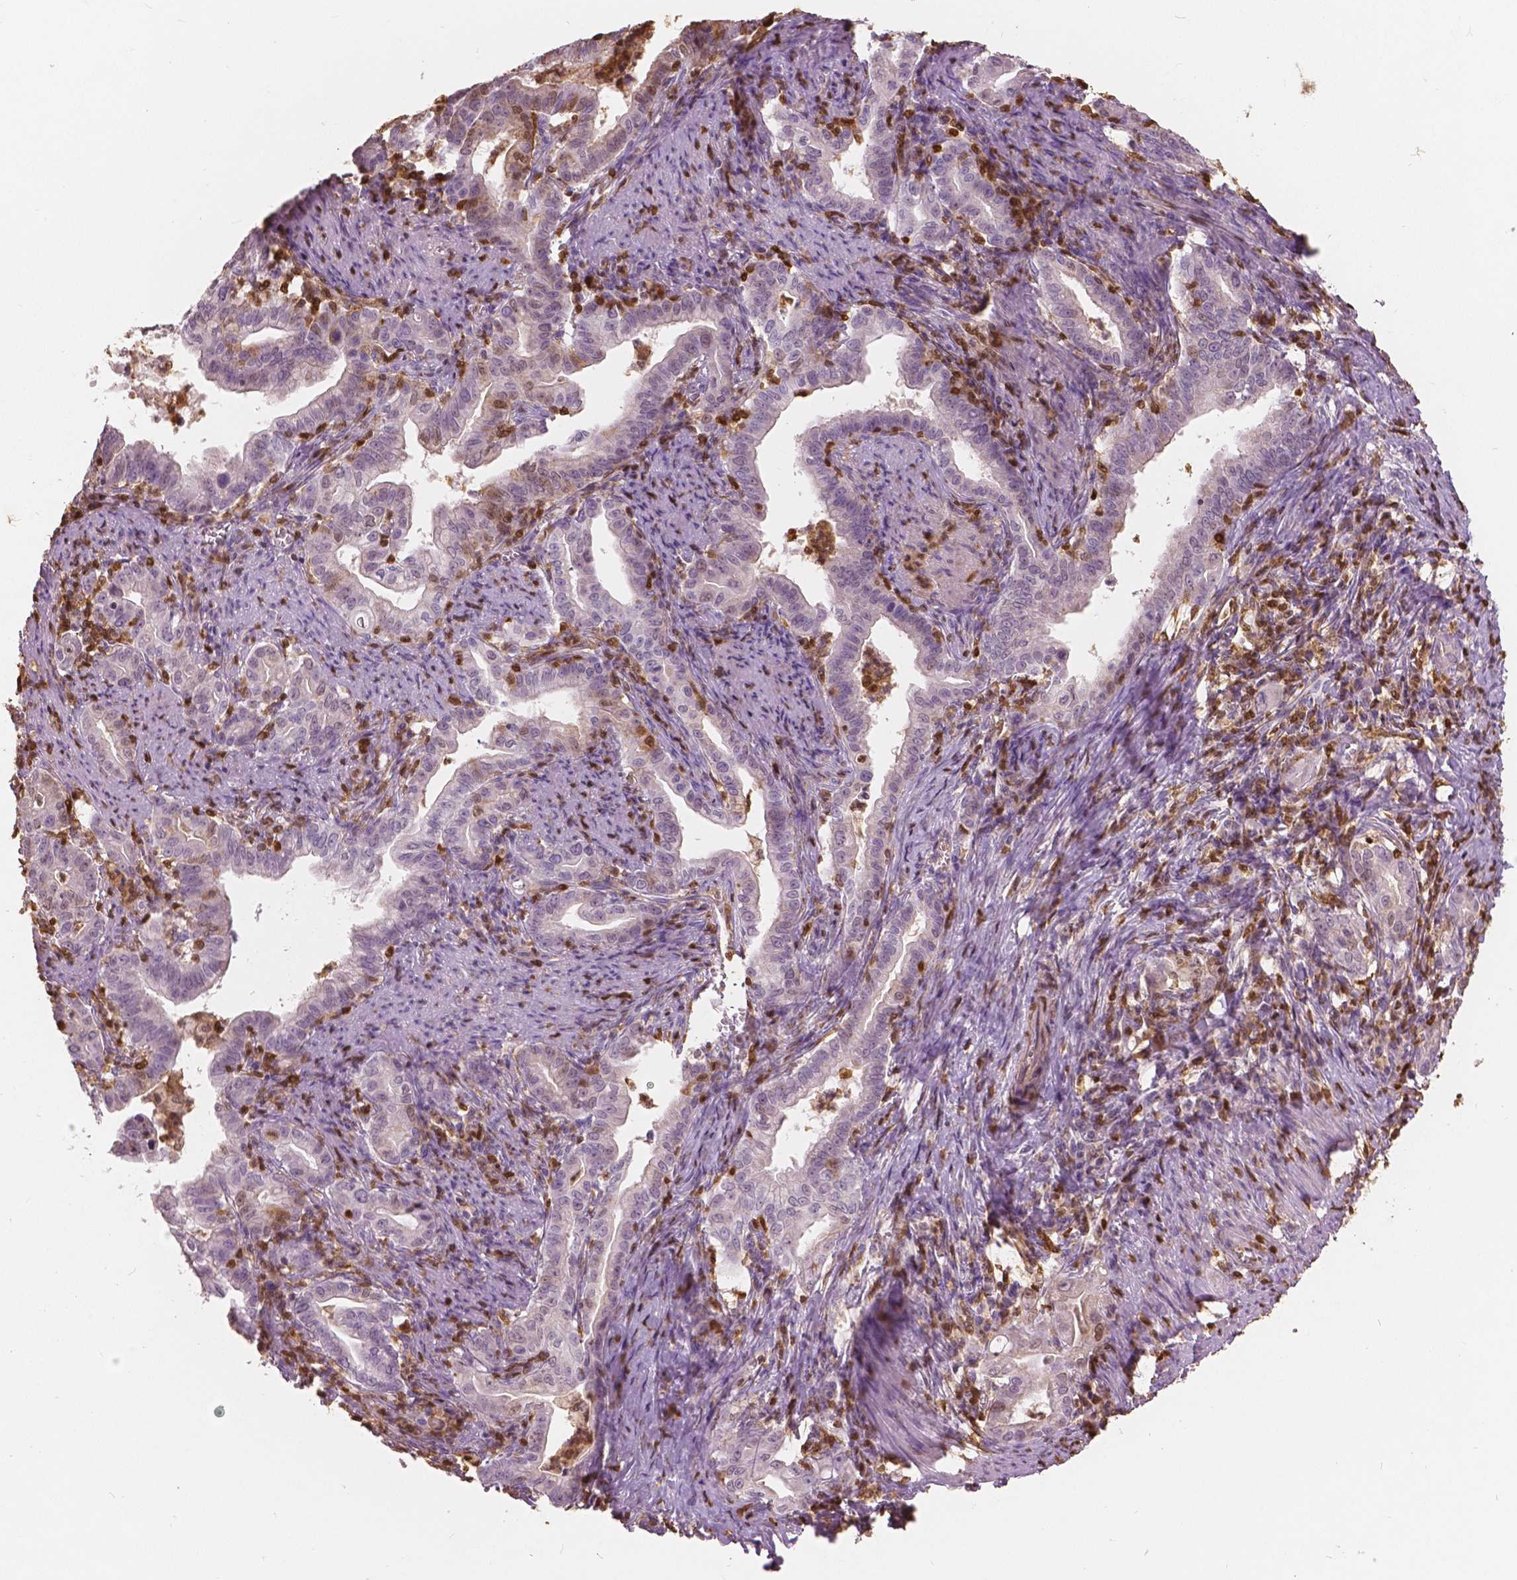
{"staining": {"intensity": "negative", "quantity": "none", "location": "none"}, "tissue": "stomach cancer", "cell_type": "Tumor cells", "image_type": "cancer", "snomed": [{"axis": "morphology", "description": "Adenocarcinoma, NOS"}, {"axis": "topography", "description": "Stomach, upper"}], "caption": "Tumor cells show no significant positivity in adenocarcinoma (stomach).", "gene": "S100A4", "patient": {"sex": "female", "age": 79}}